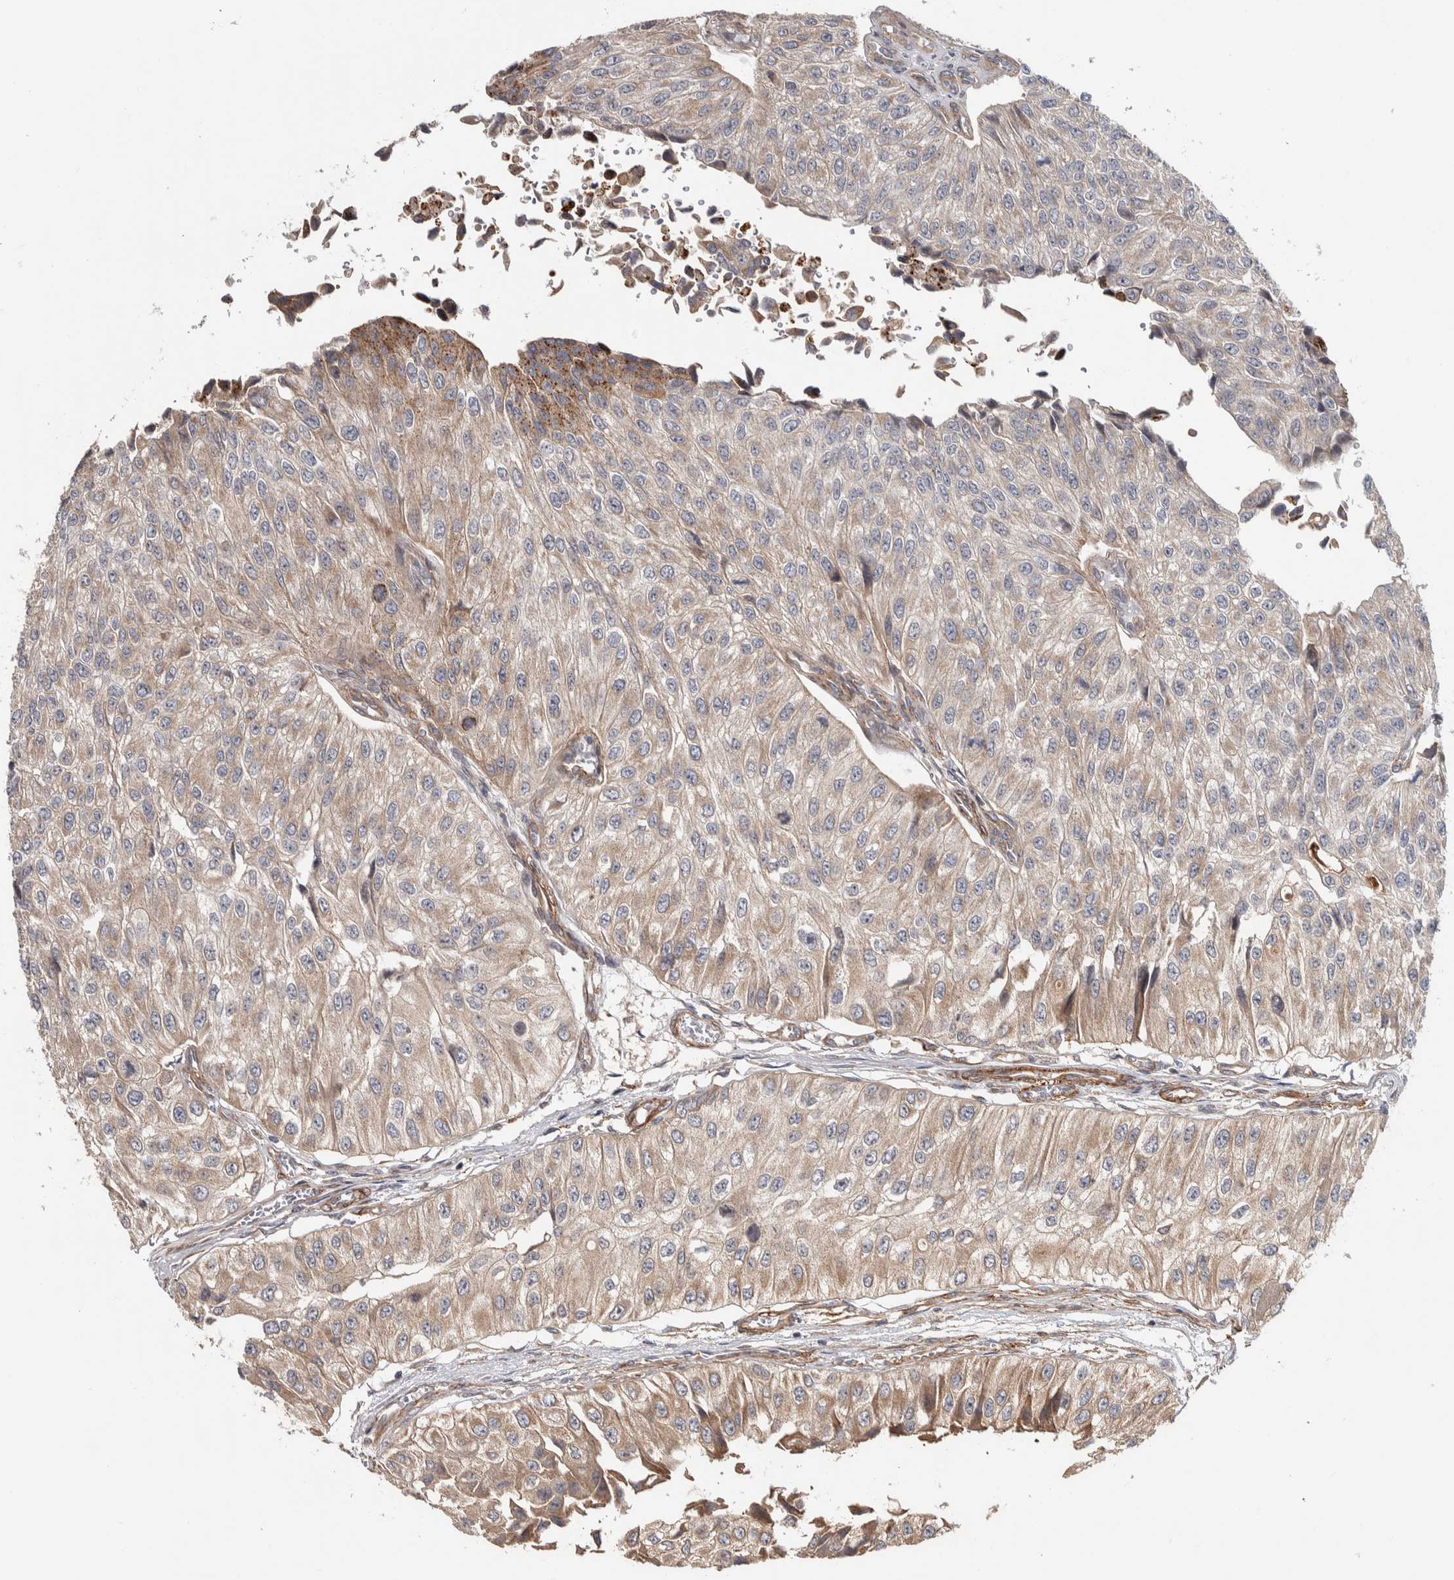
{"staining": {"intensity": "weak", "quantity": ">75%", "location": "cytoplasmic/membranous"}, "tissue": "urothelial cancer", "cell_type": "Tumor cells", "image_type": "cancer", "snomed": [{"axis": "morphology", "description": "Urothelial carcinoma, High grade"}, {"axis": "topography", "description": "Kidney"}, {"axis": "topography", "description": "Urinary bladder"}], "caption": "Immunohistochemical staining of human urothelial carcinoma (high-grade) demonstrates weak cytoplasmic/membranous protein expression in about >75% of tumor cells.", "gene": "CHMP4C", "patient": {"sex": "male", "age": 77}}